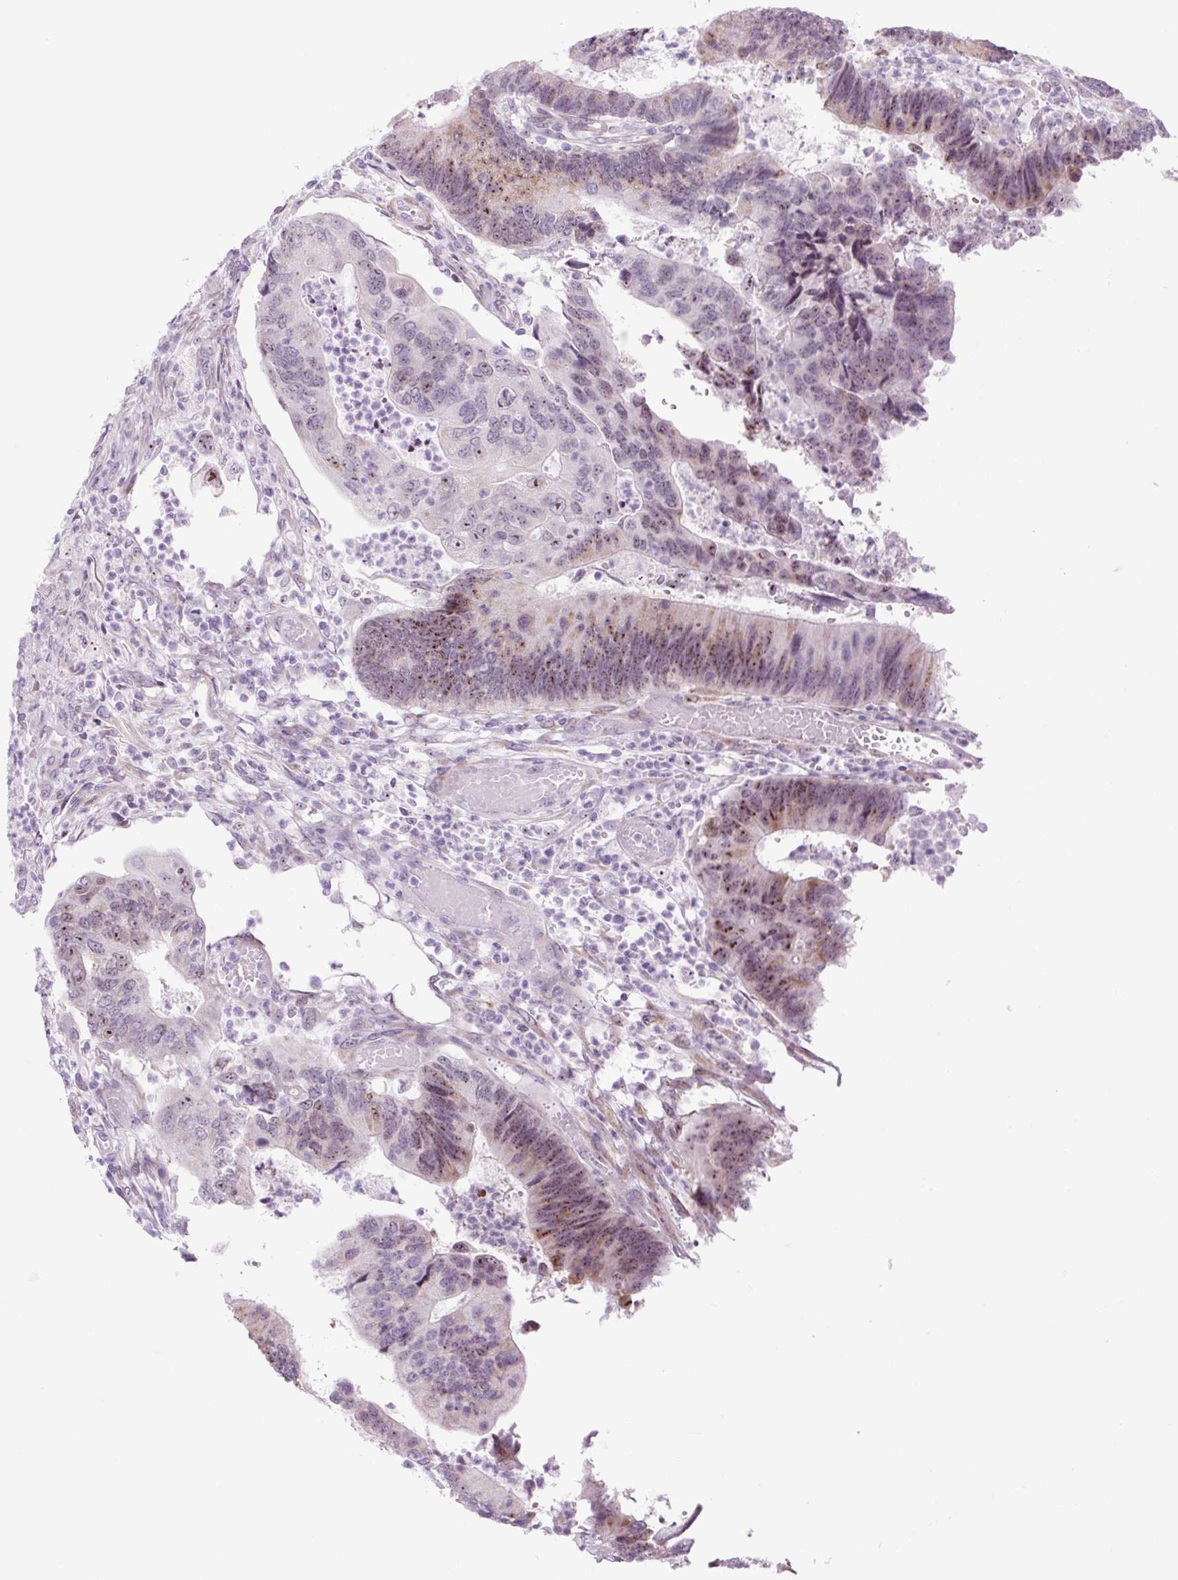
{"staining": {"intensity": "moderate", "quantity": "25%-75%", "location": "nuclear"}, "tissue": "colorectal cancer", "cell_type": "Tumor cells", "image_type": "cancer", "snomed": [{"axis": "morphology", "description": "Adenocarcinoma, NOS"}, {"axis": "topography", "description": "Colon"}], "caption": "IHC (DAB) staining of human colorectal cancer (adenocarcinoma) demonstrates moderate nuclear protein positivity in approximately 25%-75% of tumor cells. (IHC, brightfield microscopy, high magnification).", "gene": "RRS1", "patient": {"sex": "female", "age": 67}}